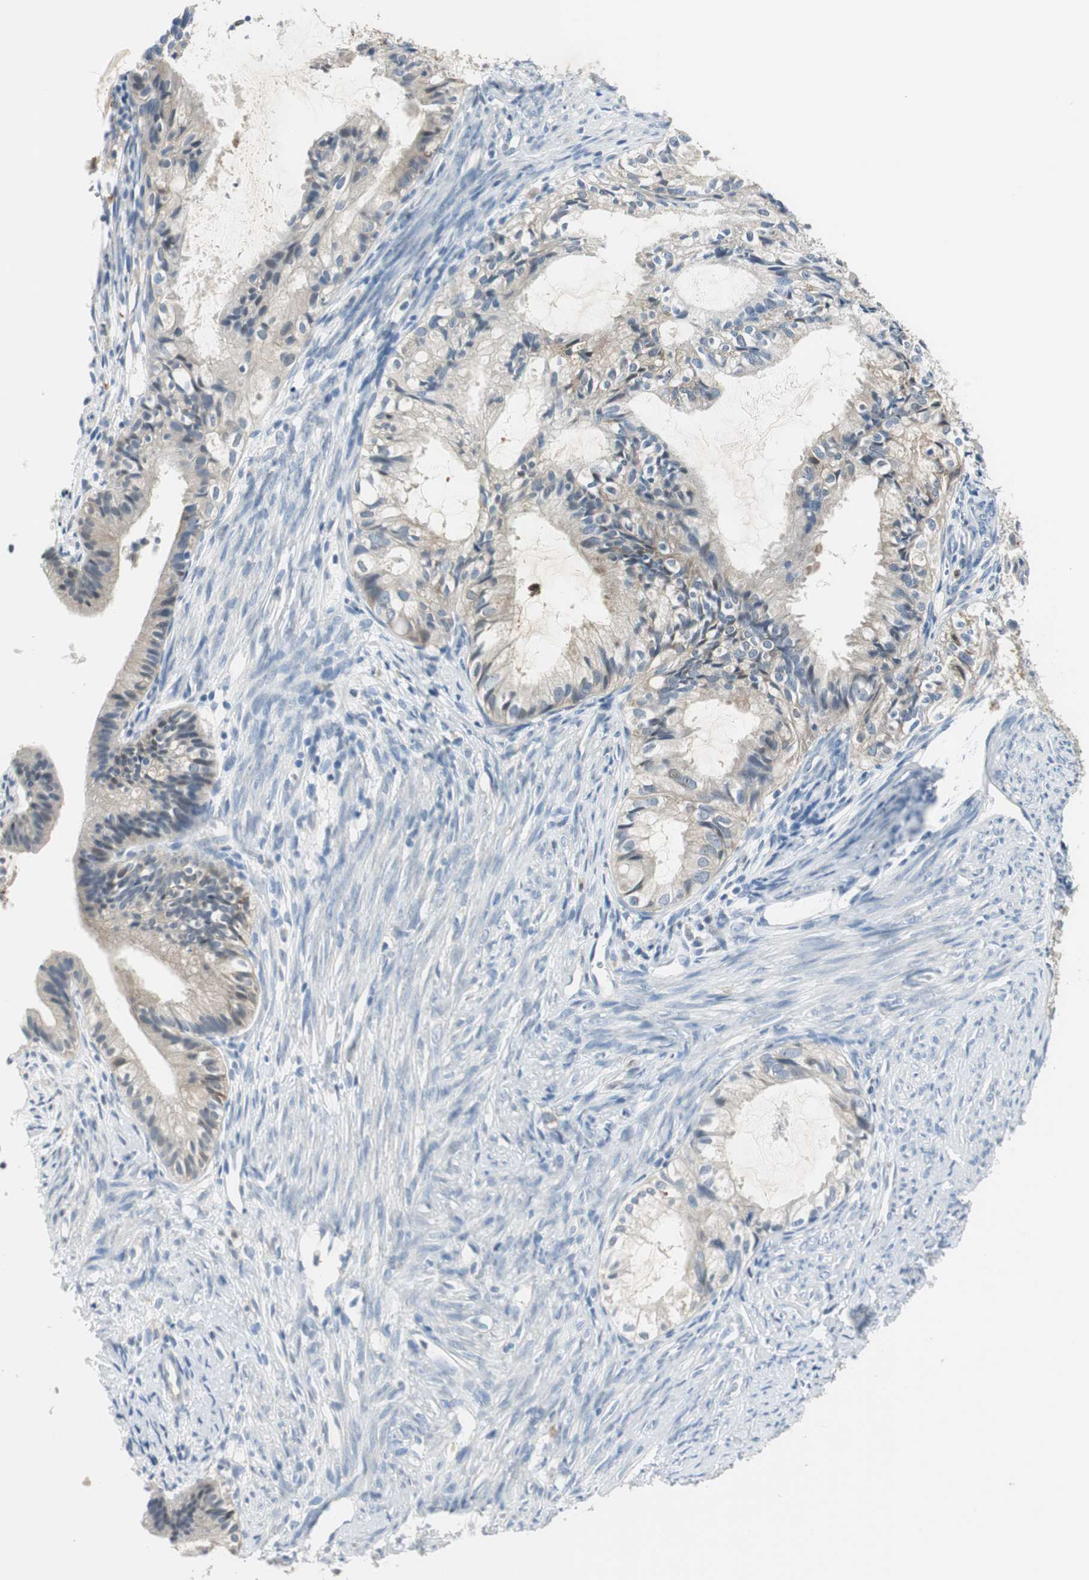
{"staining": {"intensity": "weak", "quantity": ">75%", "location": "cytoplasmic/membranous"}, "tissue": "cervical cancer", "cell_type": "Tumor cells", "image_type": "cancer", "snomed": [{"axis": "morphology", "description": "Normal tissue, NOS"}, {"axis": "morphology", "description": "Adenocarcinoma, NOS"}, {"axis": "topography", "description": "Cervix"}, {"axis": "topography", "description": "Endometrium"}], "caption": "Immunohistochemical staining of human cervical cancer (adenocarcinoma) displays low levels of weak cytoplasmic/membranous positivity in about >75% of tumor cells.", "gene": "MSTO1", "patient": {"sex": "female", "age": 86}}